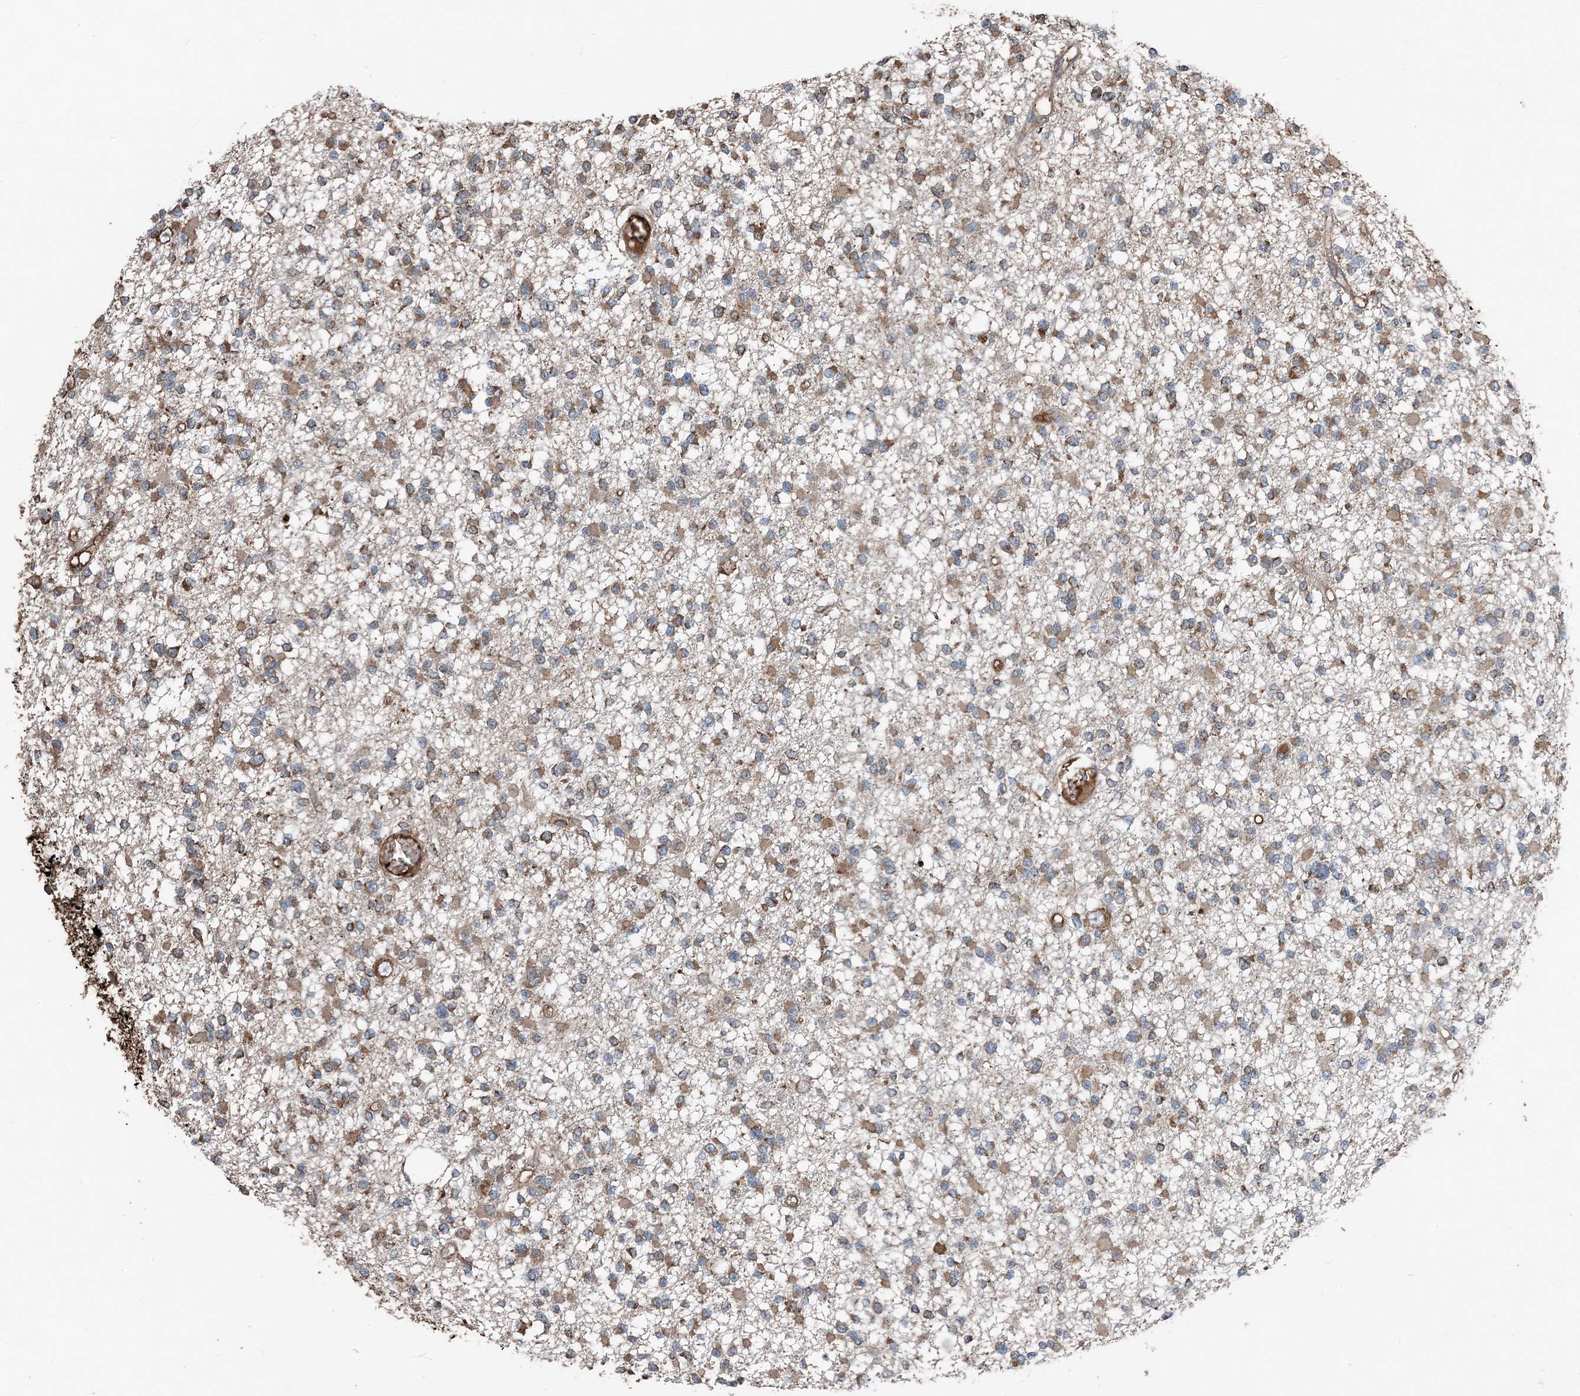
{"staining": {"intensity": "moderate", "quantity": ">75%", "location": "cytoplasmic/membranous"}, "tissue": "glioma", "cell_type": "Tumor cells", "image_type": "cancer", "snomed": [{"axis": "morphology", "description": "Glioma, malignant, Low grade"}, {"axis": "topography", "description": "Brain"}], "caption": "Protein staining reveals moderate cytoplasmic/membranous expression in approximately >75% of tumor cells in malignant low-grade glioma.", "gene": "PDIA6", "patient": {"sex": "female", "age": 22}}